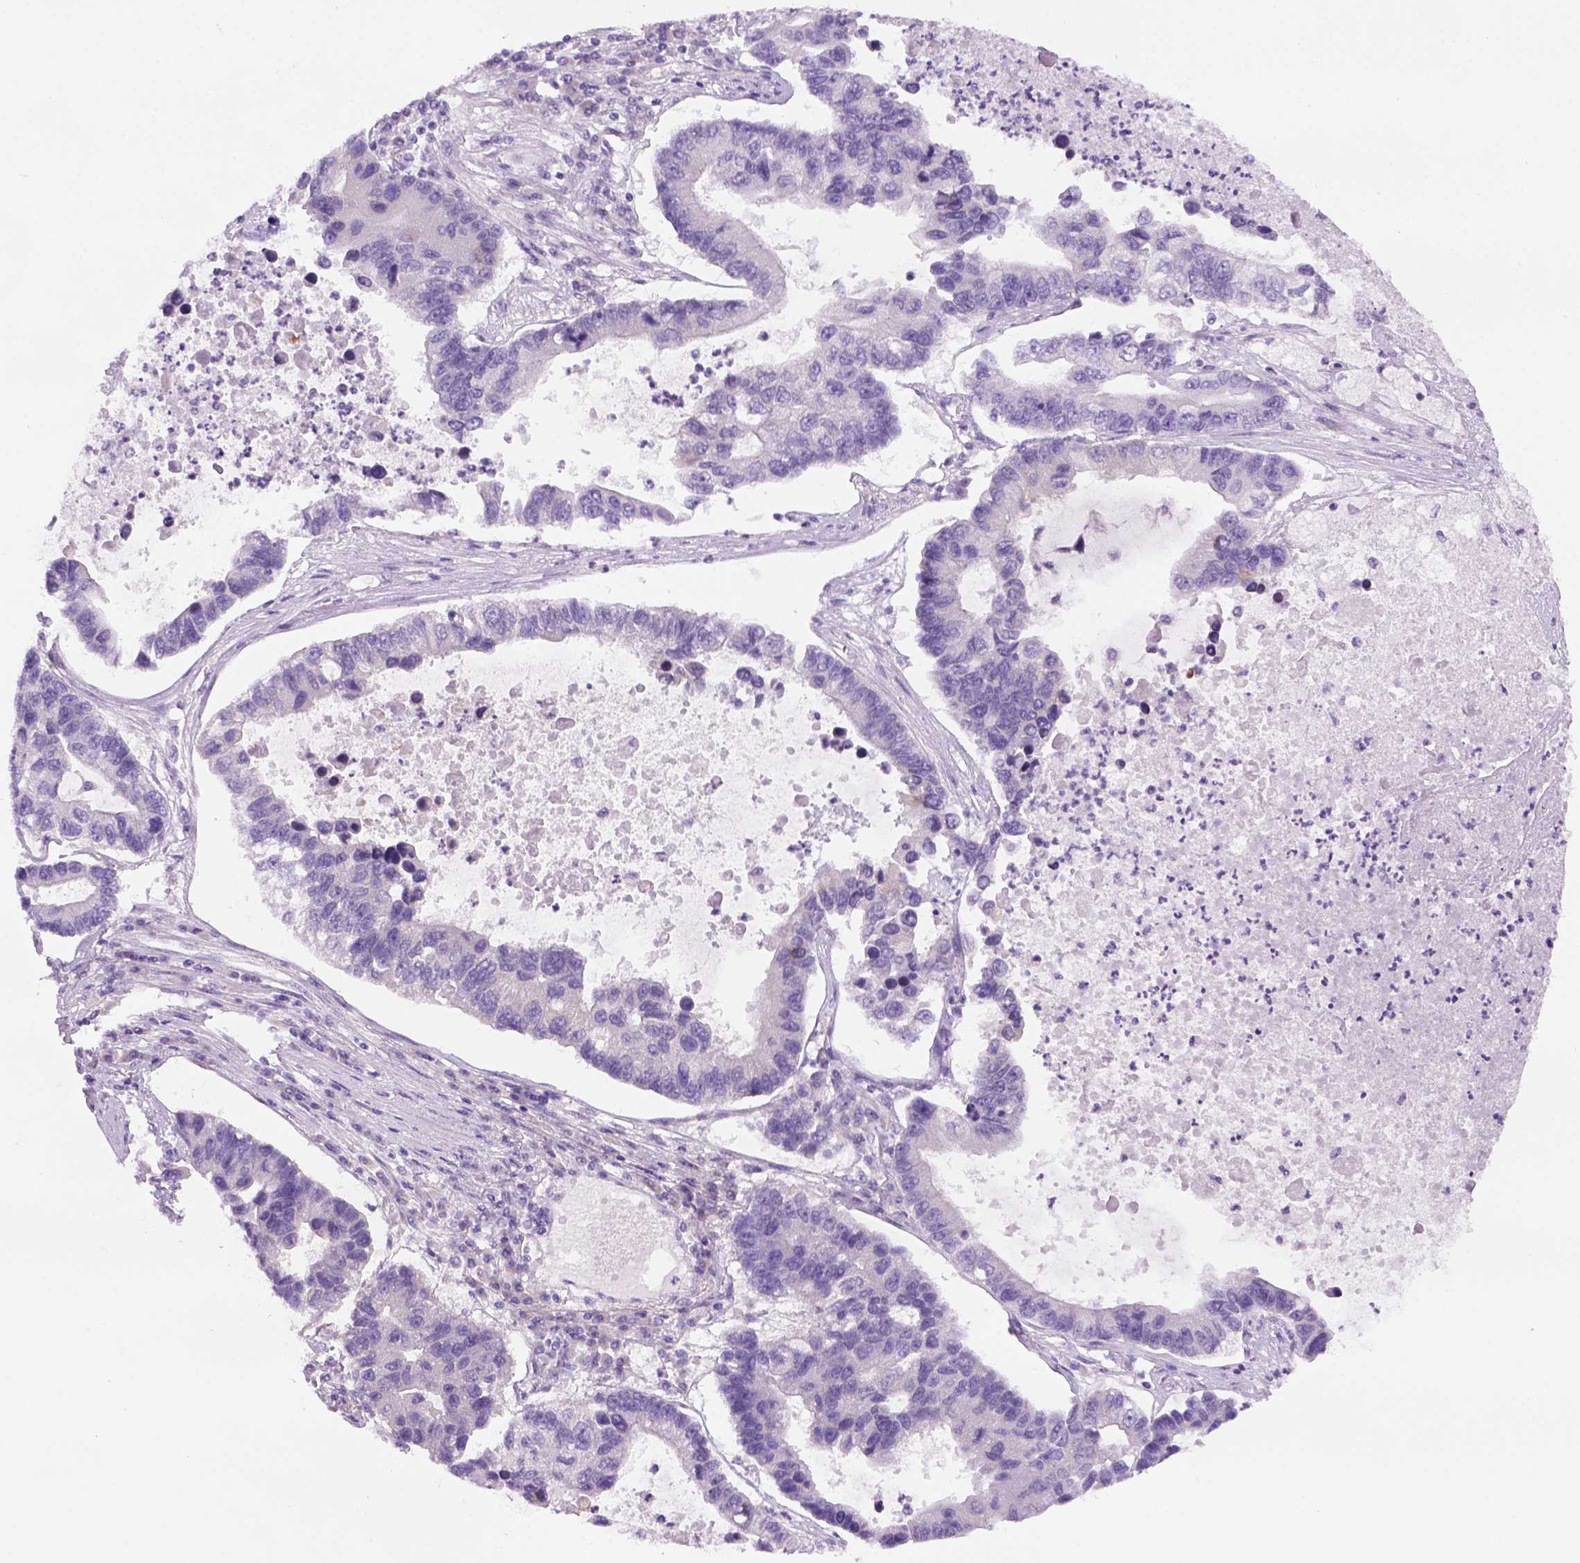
{"staining": {"intensity": "negative", "quantity": "none", "location": "none"}, "tissue": "lung cancer", "cell_type": "Tumor cells", "image_type": "cancer", "snomed": [{"axis": "morphology", "description": "Adenocarcinoma, NOS"}, {"axis": "topography", "description": "Bronchus"}, {"axis": "topography", "description": "Lung"}], "caption": "A histopathology image of lung cancer stained for a protein shows no brown staining in tumor cells. (Stains: DAB immunohistochemistry (IHC) with hematoxylin counter stain, Microscopy: brightfield microscopy at high magnification).", "gene": "DNAH11", "patient": {"sex": "female", "age": 51}}